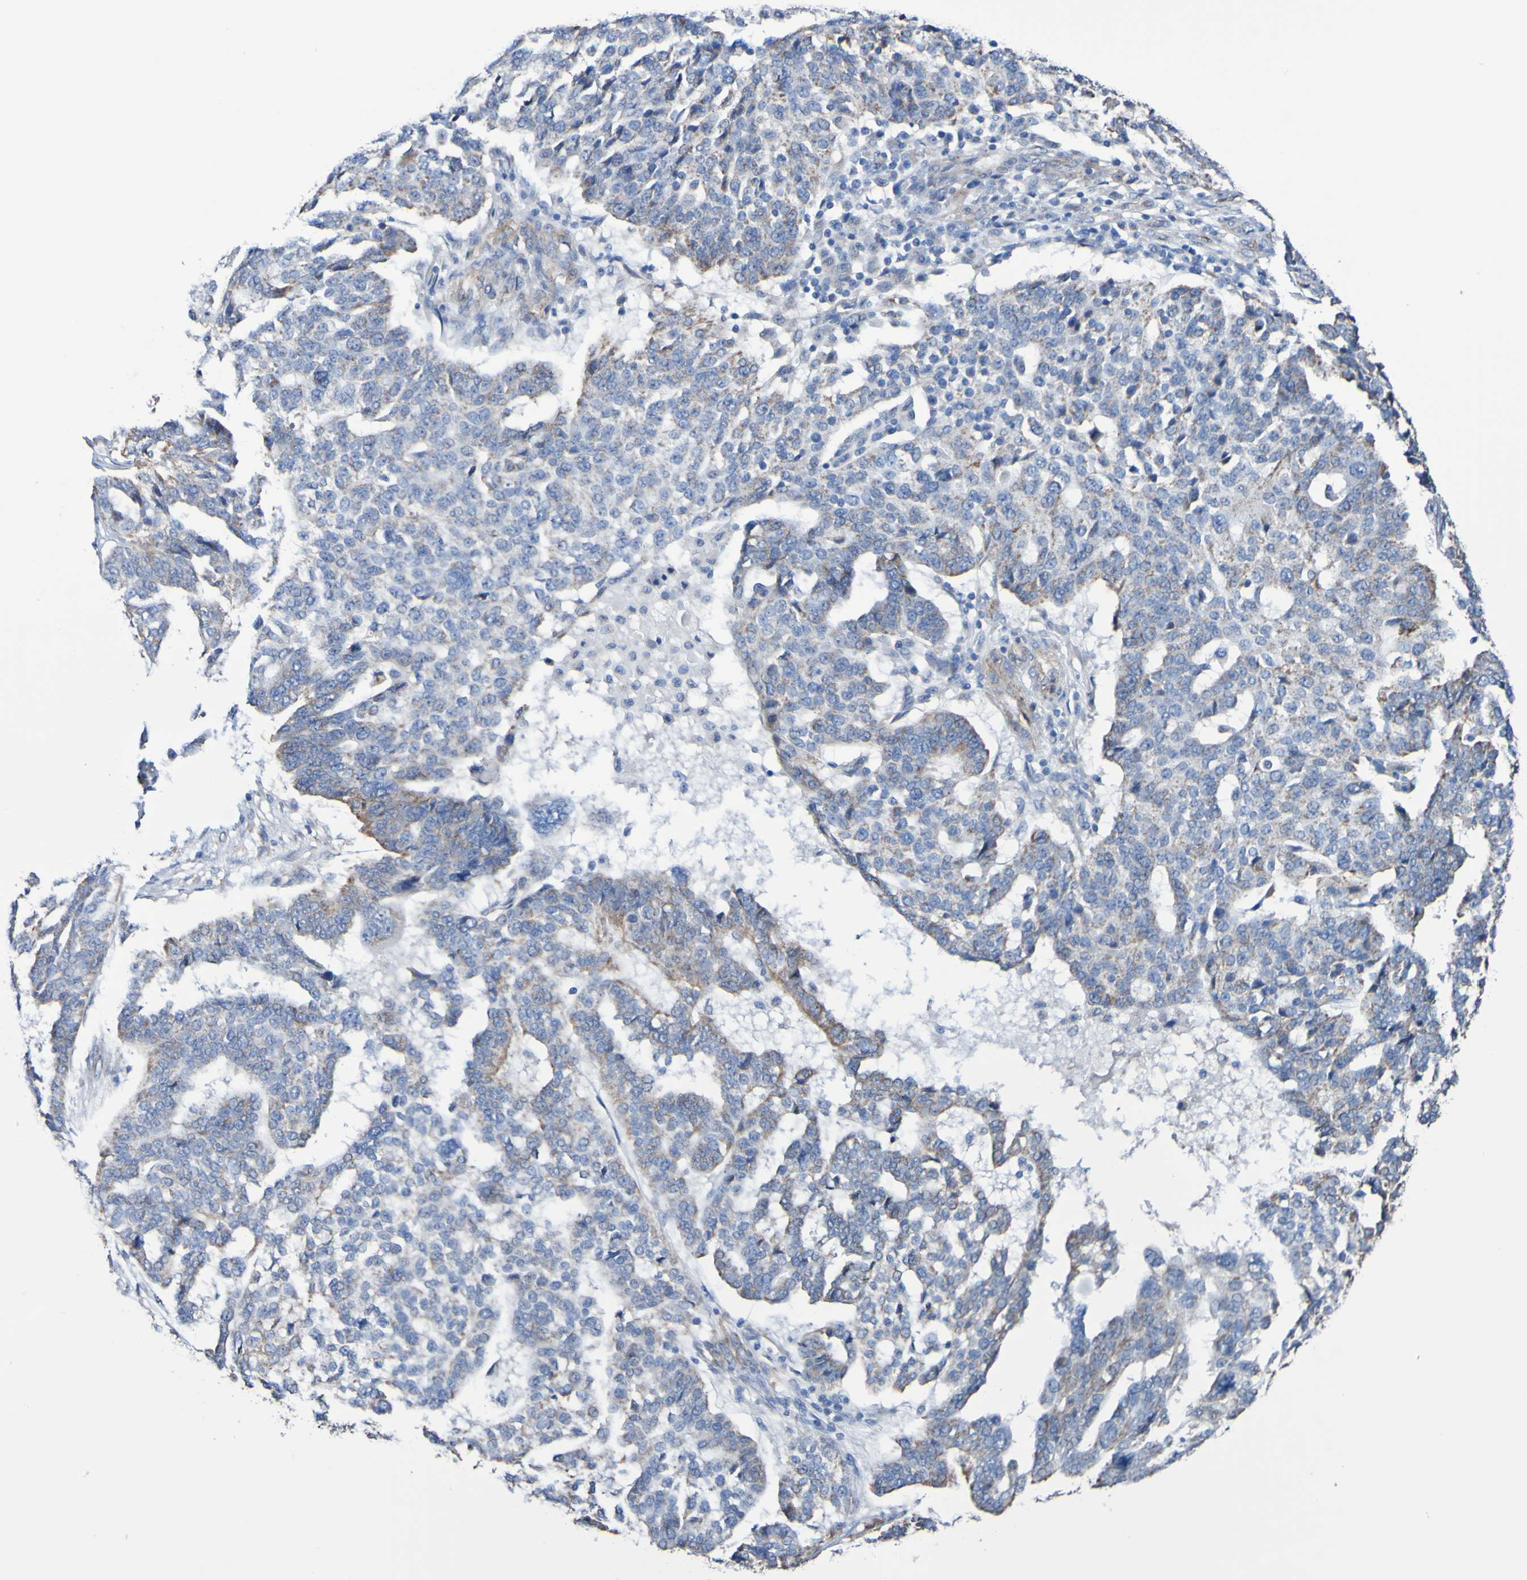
{"staining": {"intensity": "moderate", "quantity": "<25%", "location": "cytoplasmic/membranous"}, "tissue": "ovarian cancer", "cell_type": "Tumor cells", "image_type": "cancer", "snomed": [{"axis": "morphology", "description": "Cystadenocarcinoma, serous, NOS"}, {"axis": "topography", "description": "Ovary"}], "caption": "About <25% of tumor cells in human ovarian cancer reveal moderate cytoplasmic/membranous protein expression as visualized by brown immunohistochemical staining.", "gene": "ELMOD3", "patient": {"sex": "female", "age": 59}}